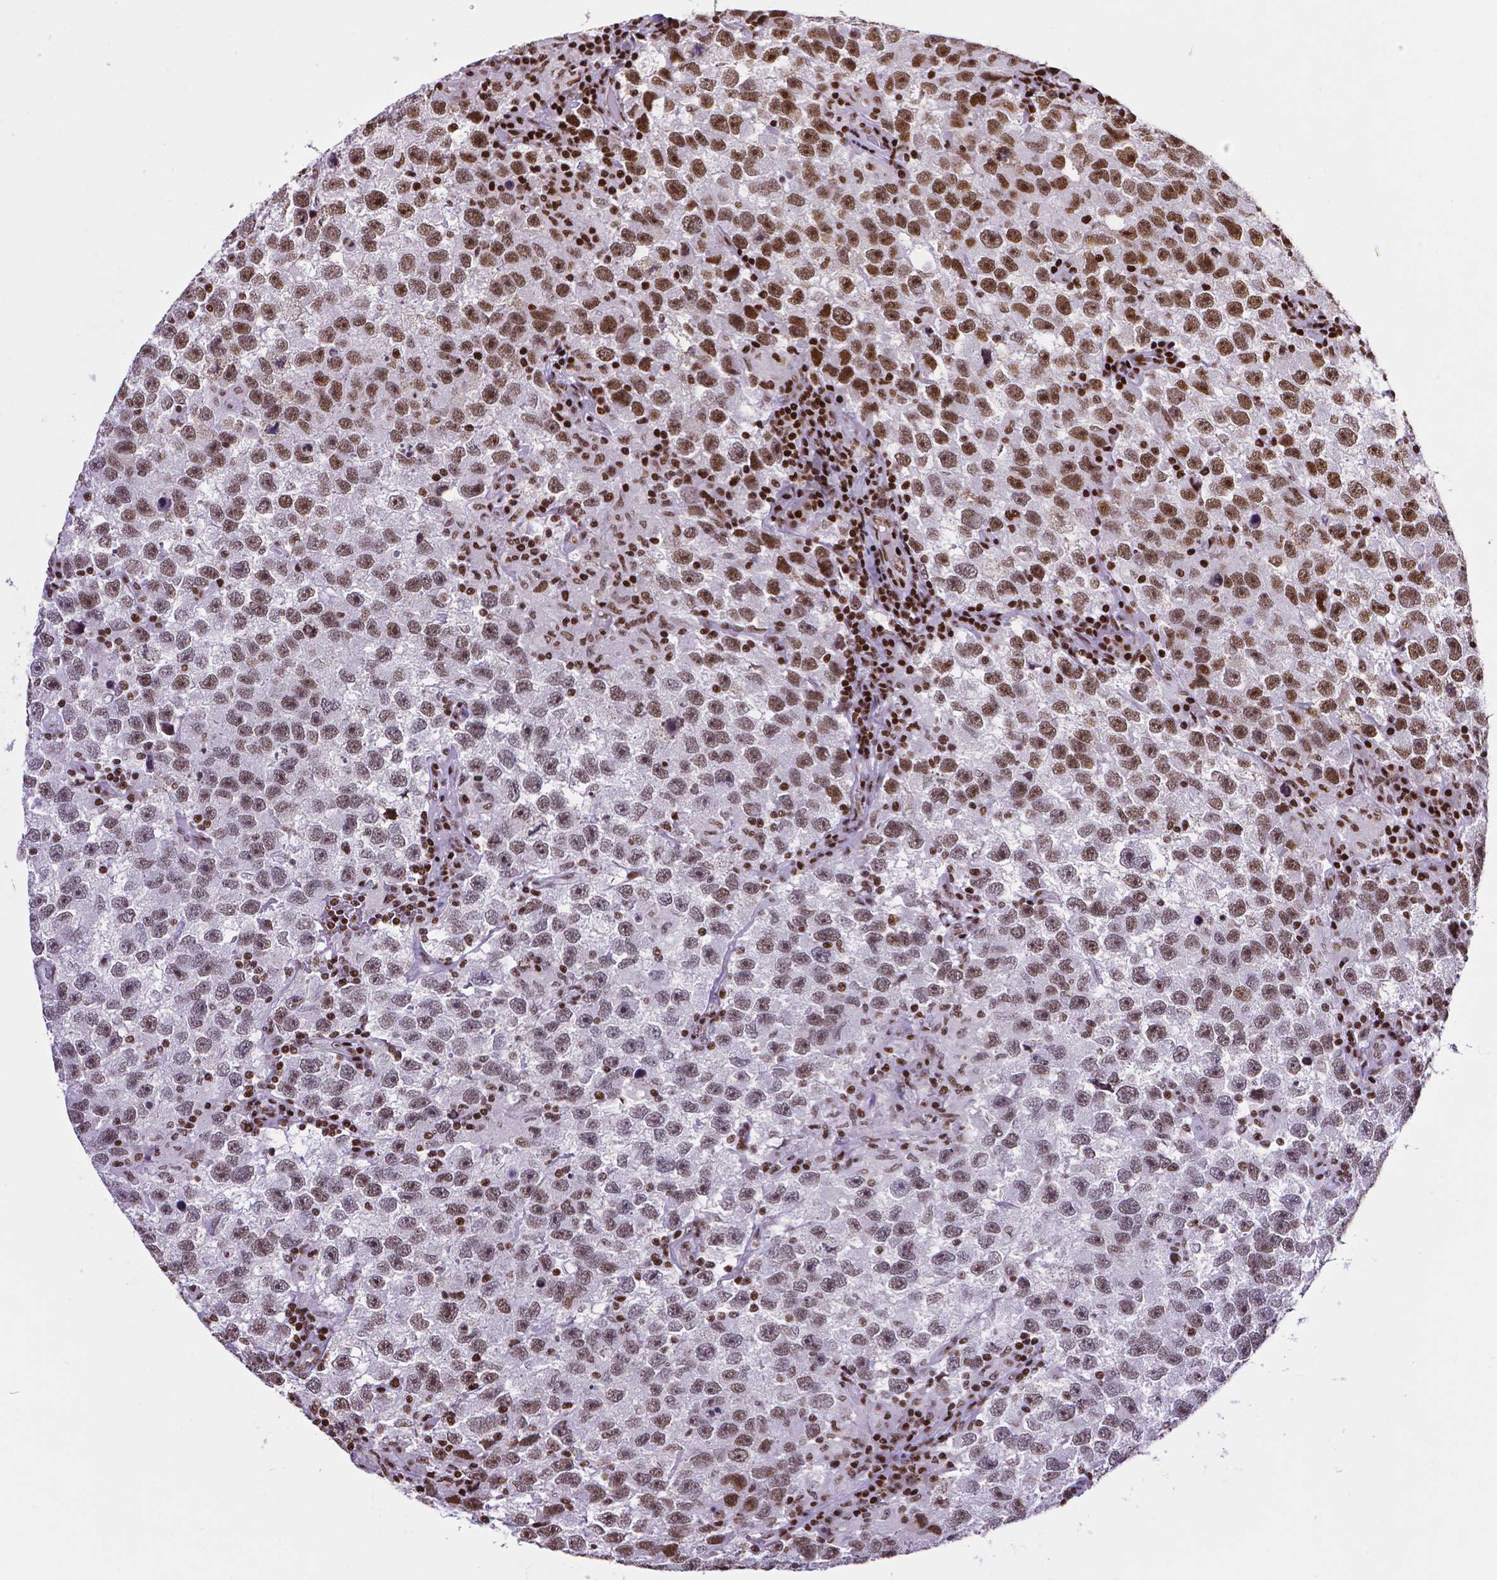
{"staining": {"intensity": "moderate", "quantity": ">75%", "location": "nuclear"}, "tissue": "testis cancer", "cell_type": "Tumor cells", "image_type": "cancer", "snomed": [{"axis": "morphology", "description": "Seminoma, NOS"}, {"axis": "topography", "description": "Testis"}], "caption": "Approximately >75% of tumor cells in human testis cancer display moderate nuclear protein staining as visualized by brown immunohistochemical staining.", "gene": "CTCF", "patient": {"sex": "male", "age": 26}}